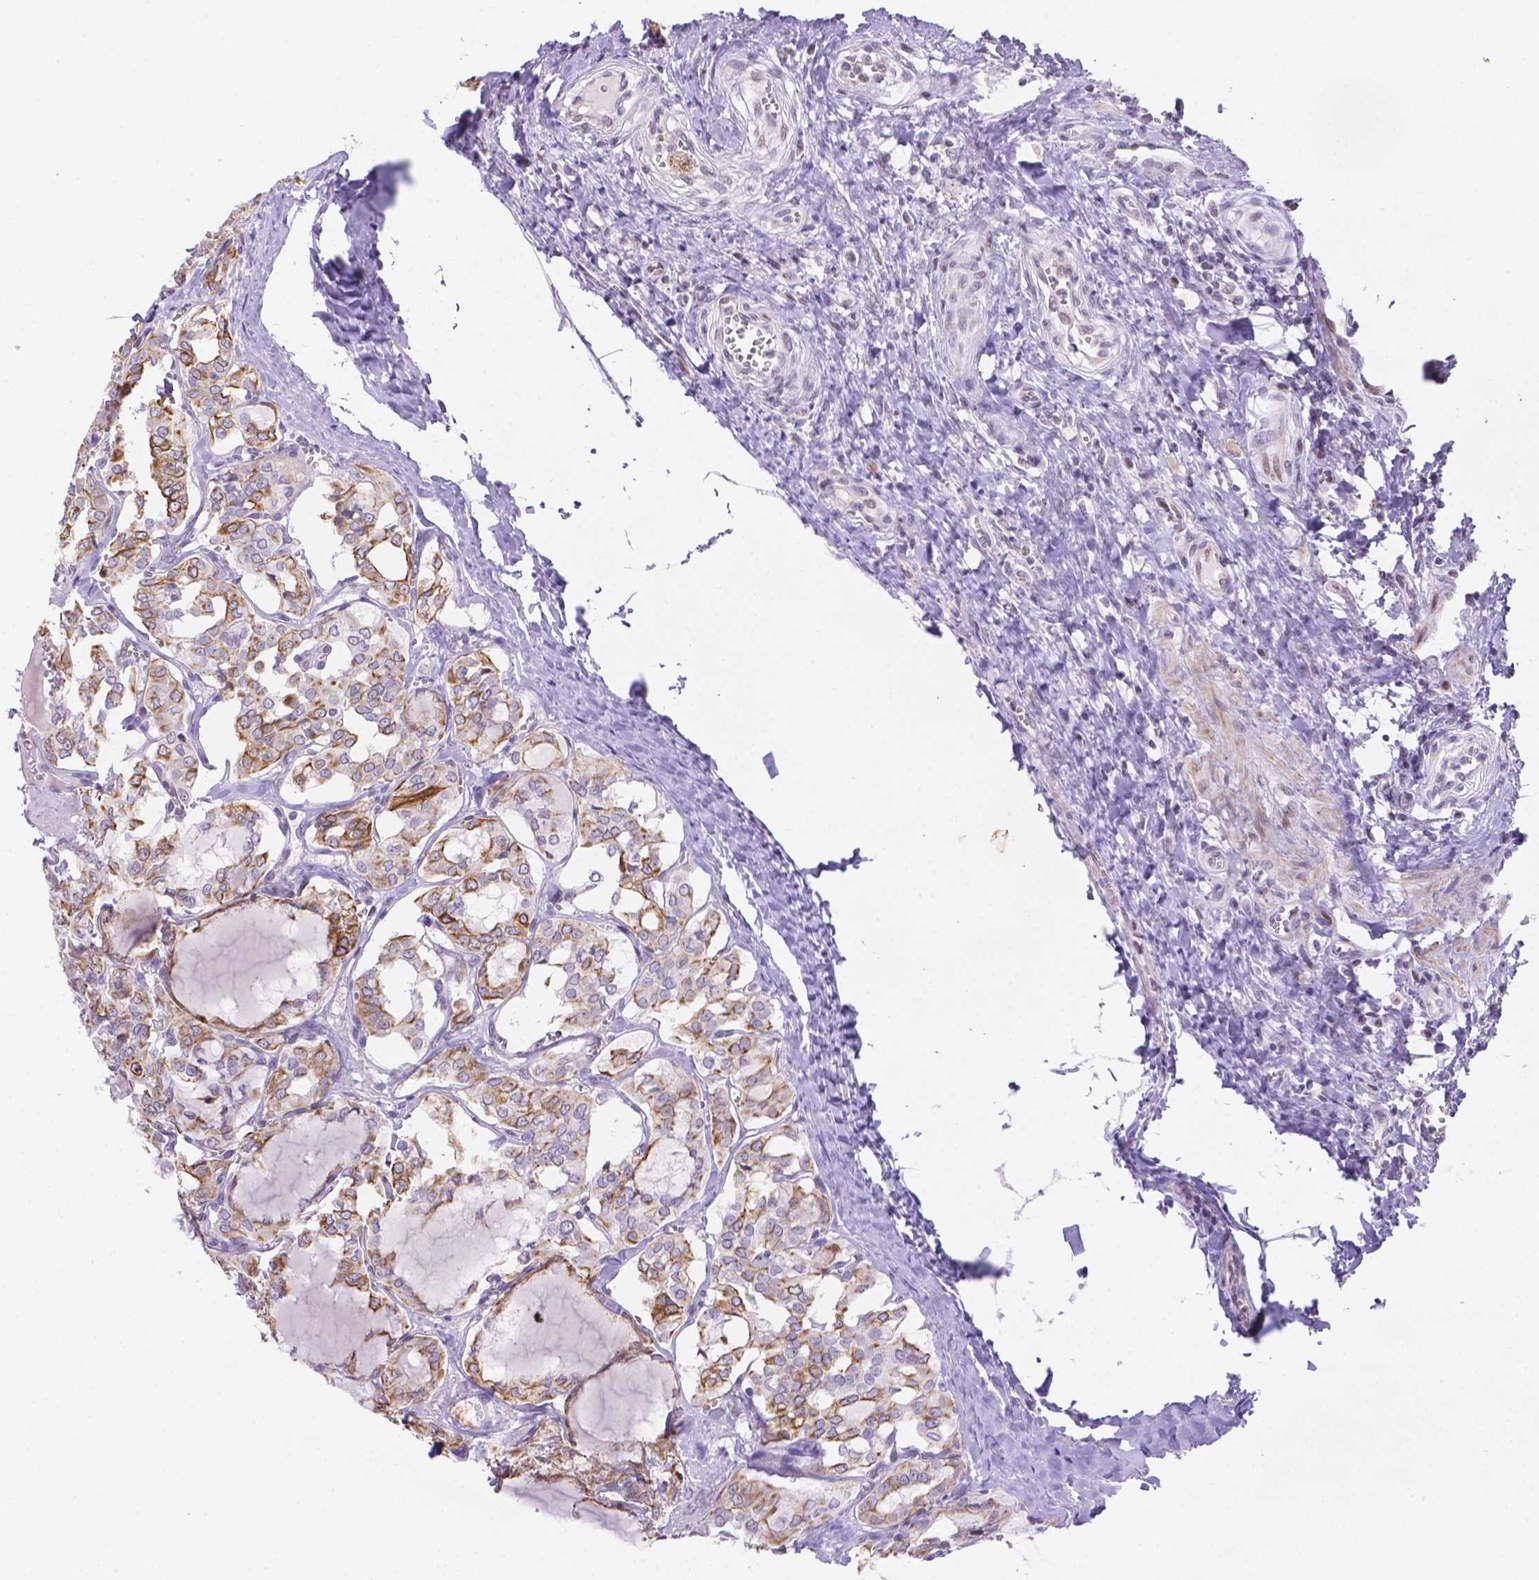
{"staining": {"intensity": "moderate", "quantity": ">75%", "location": "cytoplasmic/membranous"}, "tissue": "thyroid cancer", "cell_type": "Tumor cells", "image_type": "cancer", "snomed": [{"axis": "morphology", "description": "Papillary adenocarcinoma, NOS"}, {"axis": "topography", "description": "Thyroid gland"}], "caption": "Tumor cells demonstrate medium levels of moderate cytoplasmic/membranous expression in about >75% of cells in thyroid papillary adenocarcinoma.", "gene": "DMWD", "patient": {"sex": "female", "age": 41}}